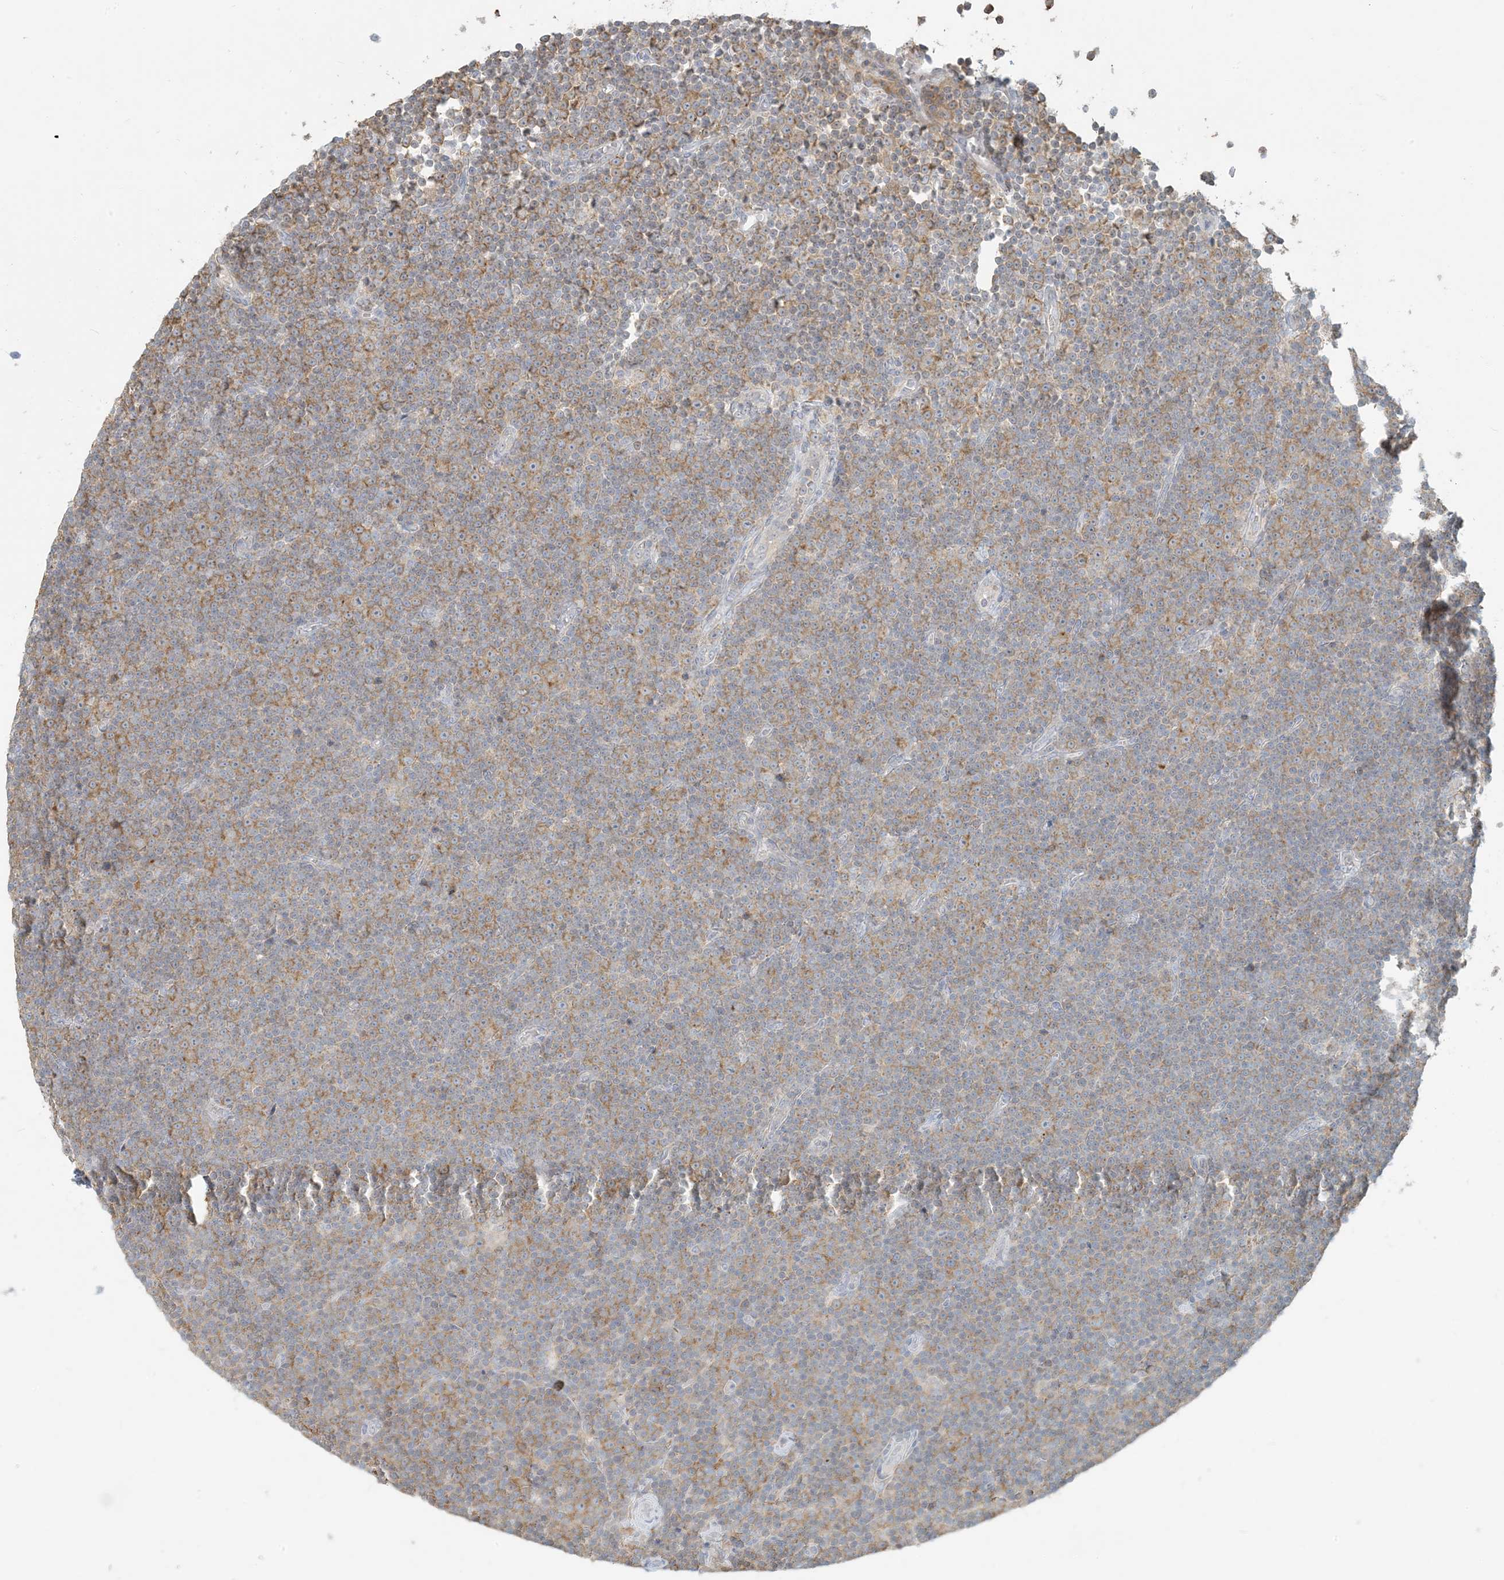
{"staining": {"intensity": "moderate", "quantity": "25%-75%", "location": "cytoplasmic/membranous"}, "tissue": "lymphoma", "cell_type": "Tumor cells", "image_type": "cancer", "snomed": [{"axis": "morphology", "description": "Malignant lymphoma, non-Hodgkin's type, Low grade"}, {"axis": "topography", "description": "Lymph node"}], "caption": "DAB immunohistochemical staining of low-grade malignant lymphoma, non-Hodgkin's type displays moderate cytoplasmic/membranous protein staining in about 25%-75% of tumor cells.", "gene": "HACL1", "patient": {"sex": "female", "age": 67}}